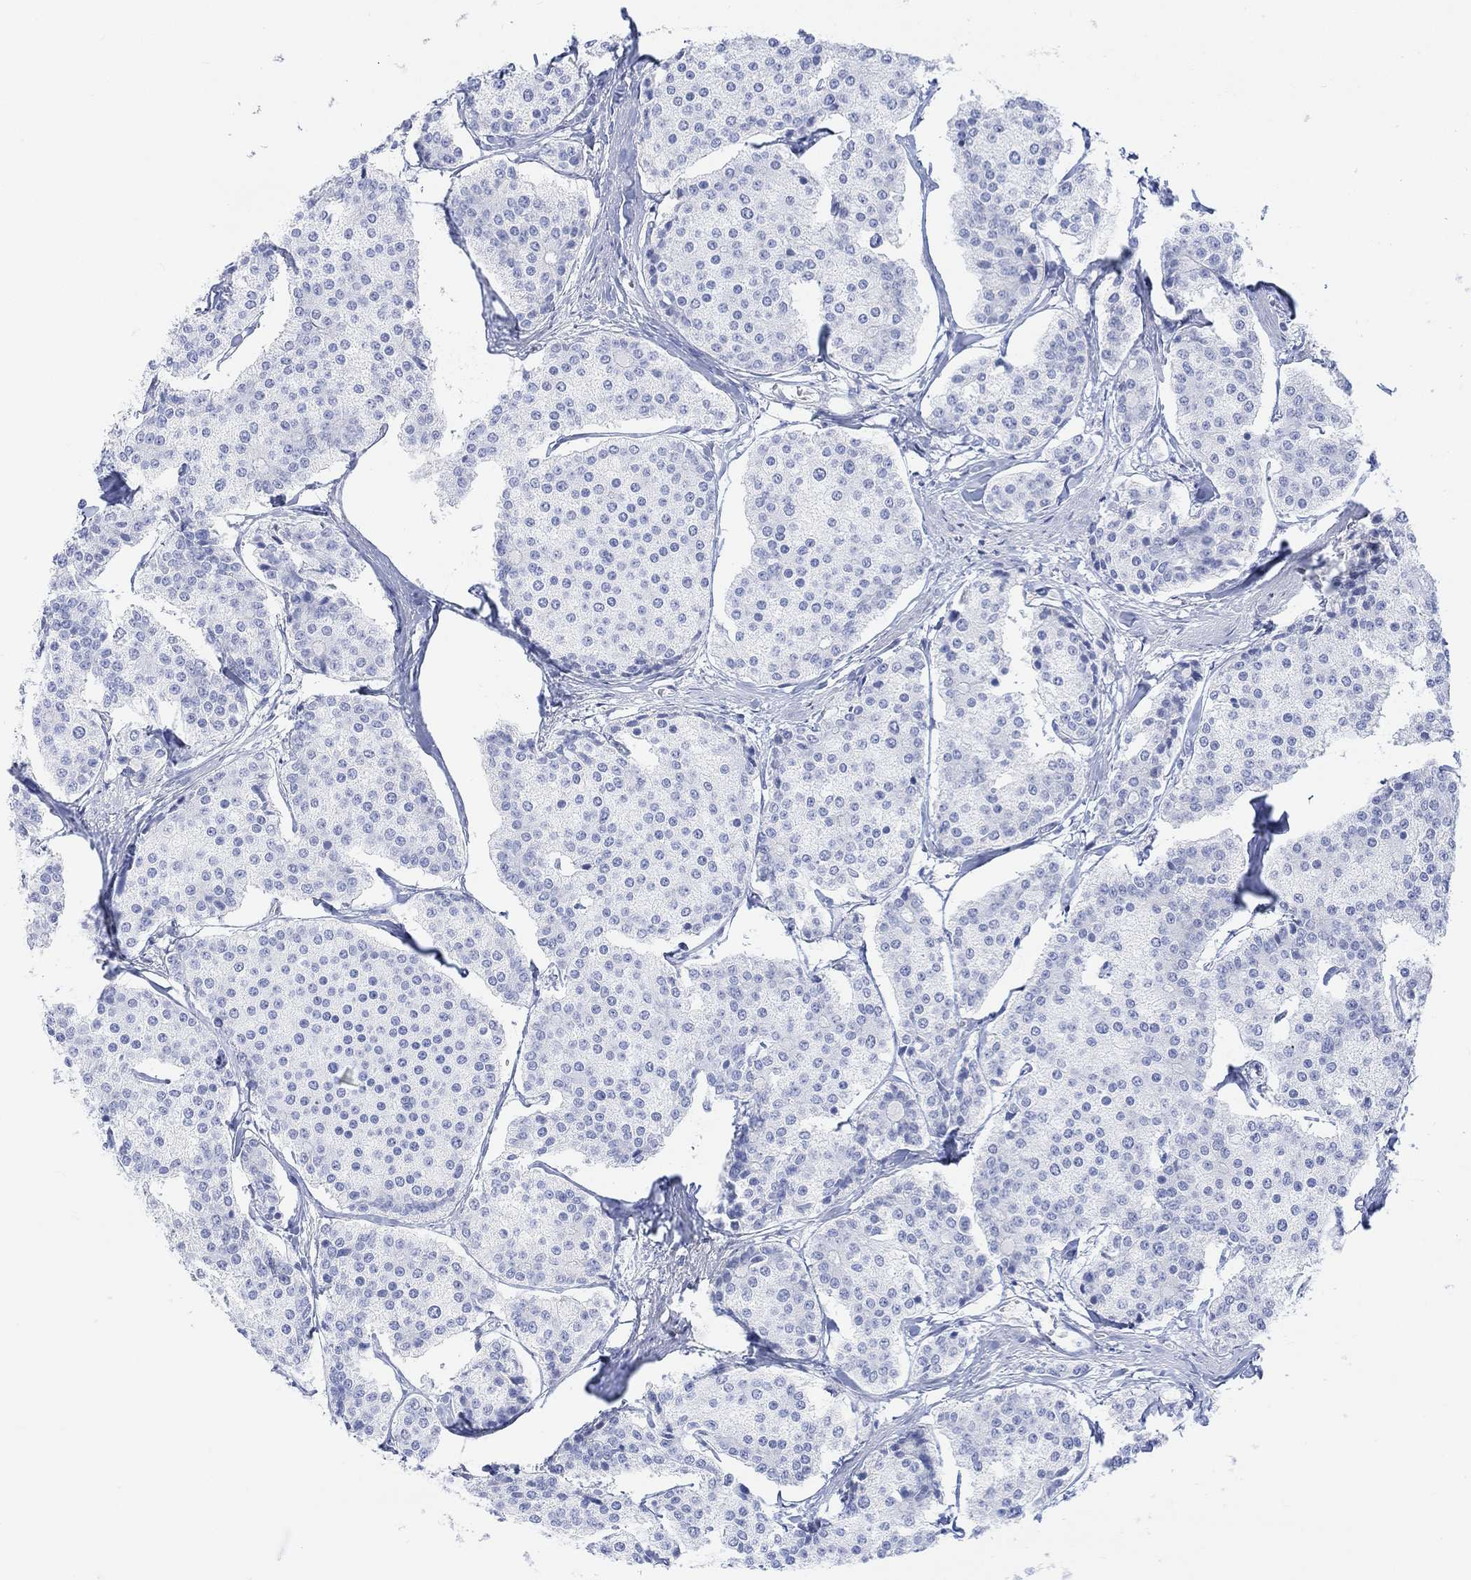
{"staining": {"intensity": "negative", "quantity": "none", "location": "none"}, "tissue": "carcinoid", "cell_type": "Tumor cells", "image_type": "cancer", "snomed": [{"axis": "morphology", "description": "Carcinoid, malignant, NOS"}, {"axis": "topography", "description": "Small intestine"}], "caption": "This photomicrograph is of carcinoid (malignant) stained with immunohistochemistry to label a protein in brown with the nuclei are counter-stained blue. There is no staining in tumor cells.", "gene": "TPPP3", "patient": {"sex": "female", "age": 65}}